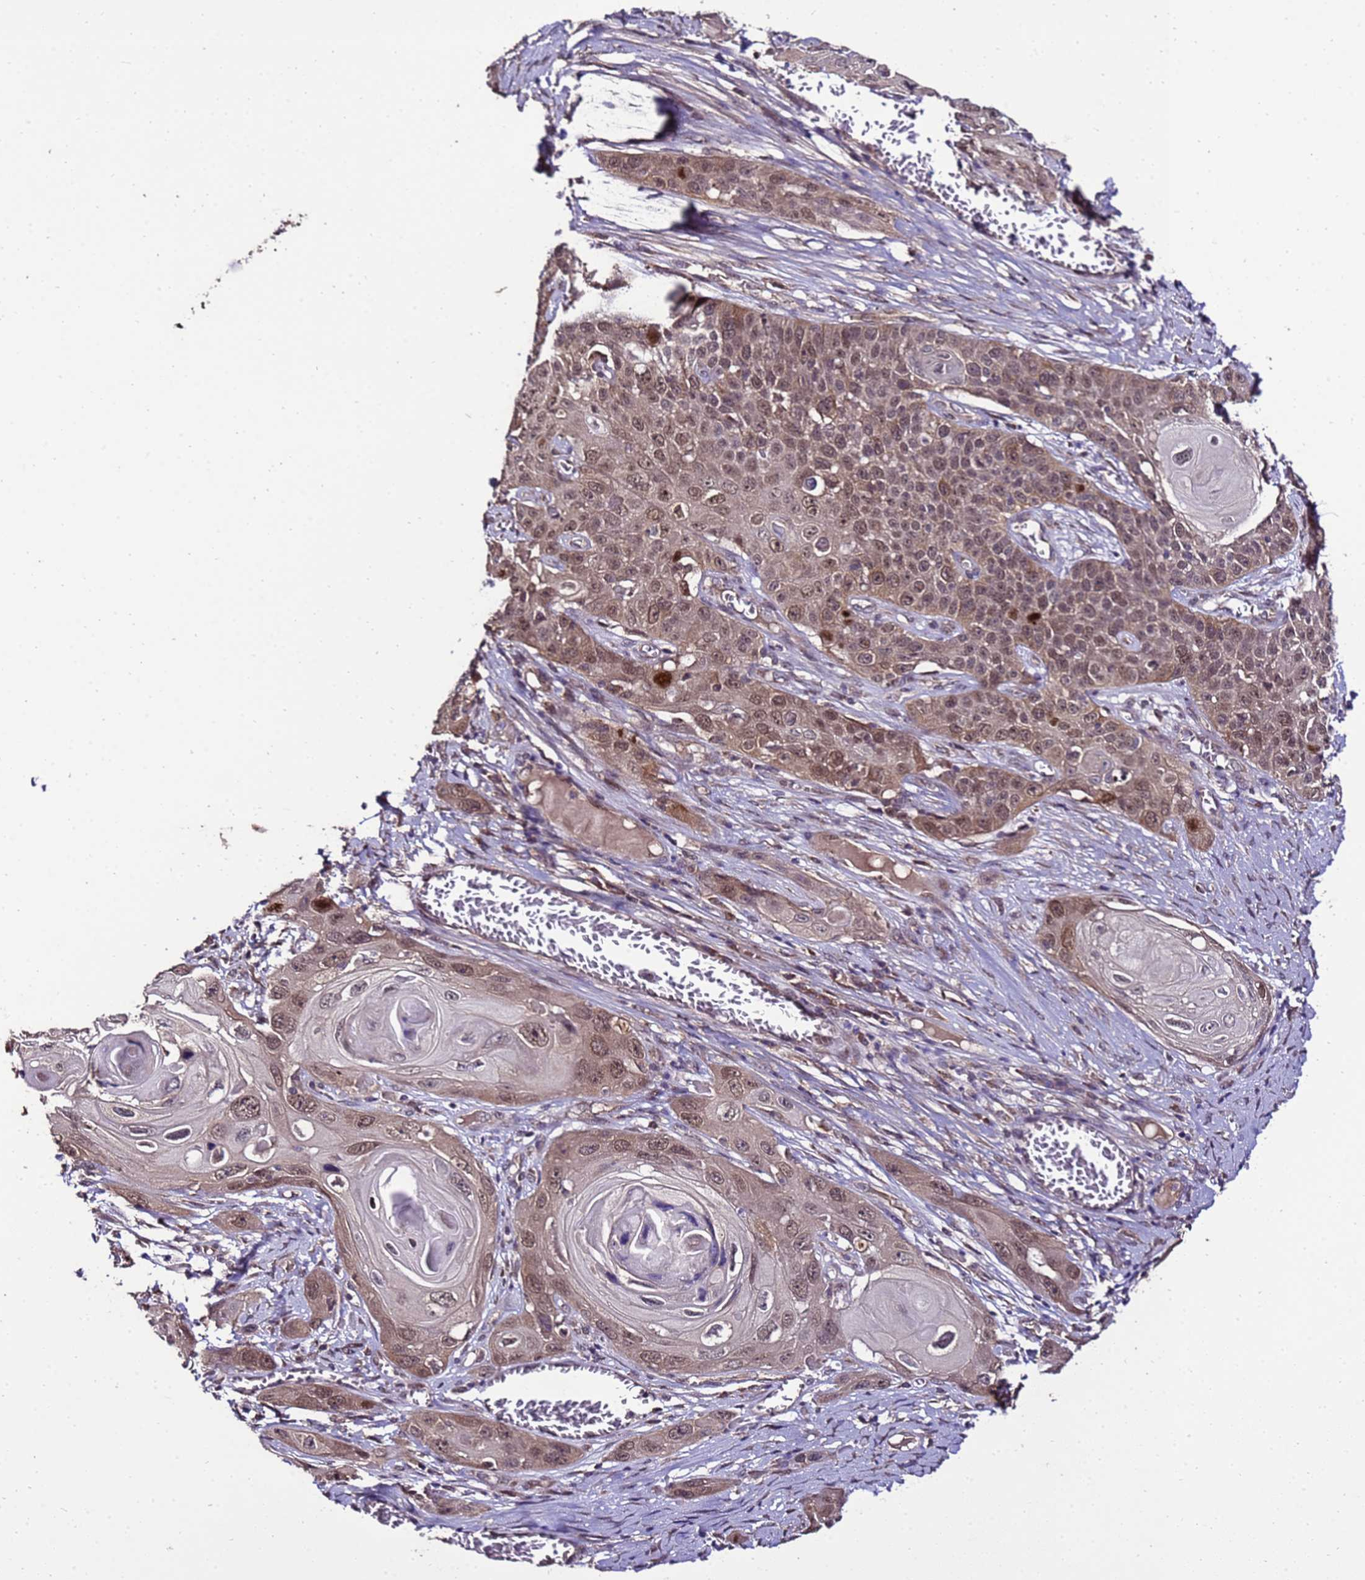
{"staining": {"intensity": "moderate", "quantity": ">75%", "location": "cytoplasmic/membranous,nuclear"}, "tissue": "skin cancer", "cell_type": "Tumor cells", "image_type": "cancer", "snomed": [{"axis": "morphology", "description": "Squamous cell carcinoma, NOS"}, {"axis": "topography", "description": "Skin"}], "caption": "IHC (DAB) staining of human skin squamous cell carcinoma exhibits moderate cytoplasmic/membranous and nuclear protein positivity in about >75% of tumor cells. The staining is performed using DAB brown chromogen to label protein expression. The nuclei are counter-stained blue using hematoxylin.", "gene": "ZNF329", "patient": {"sex": "male", "age": 55}}